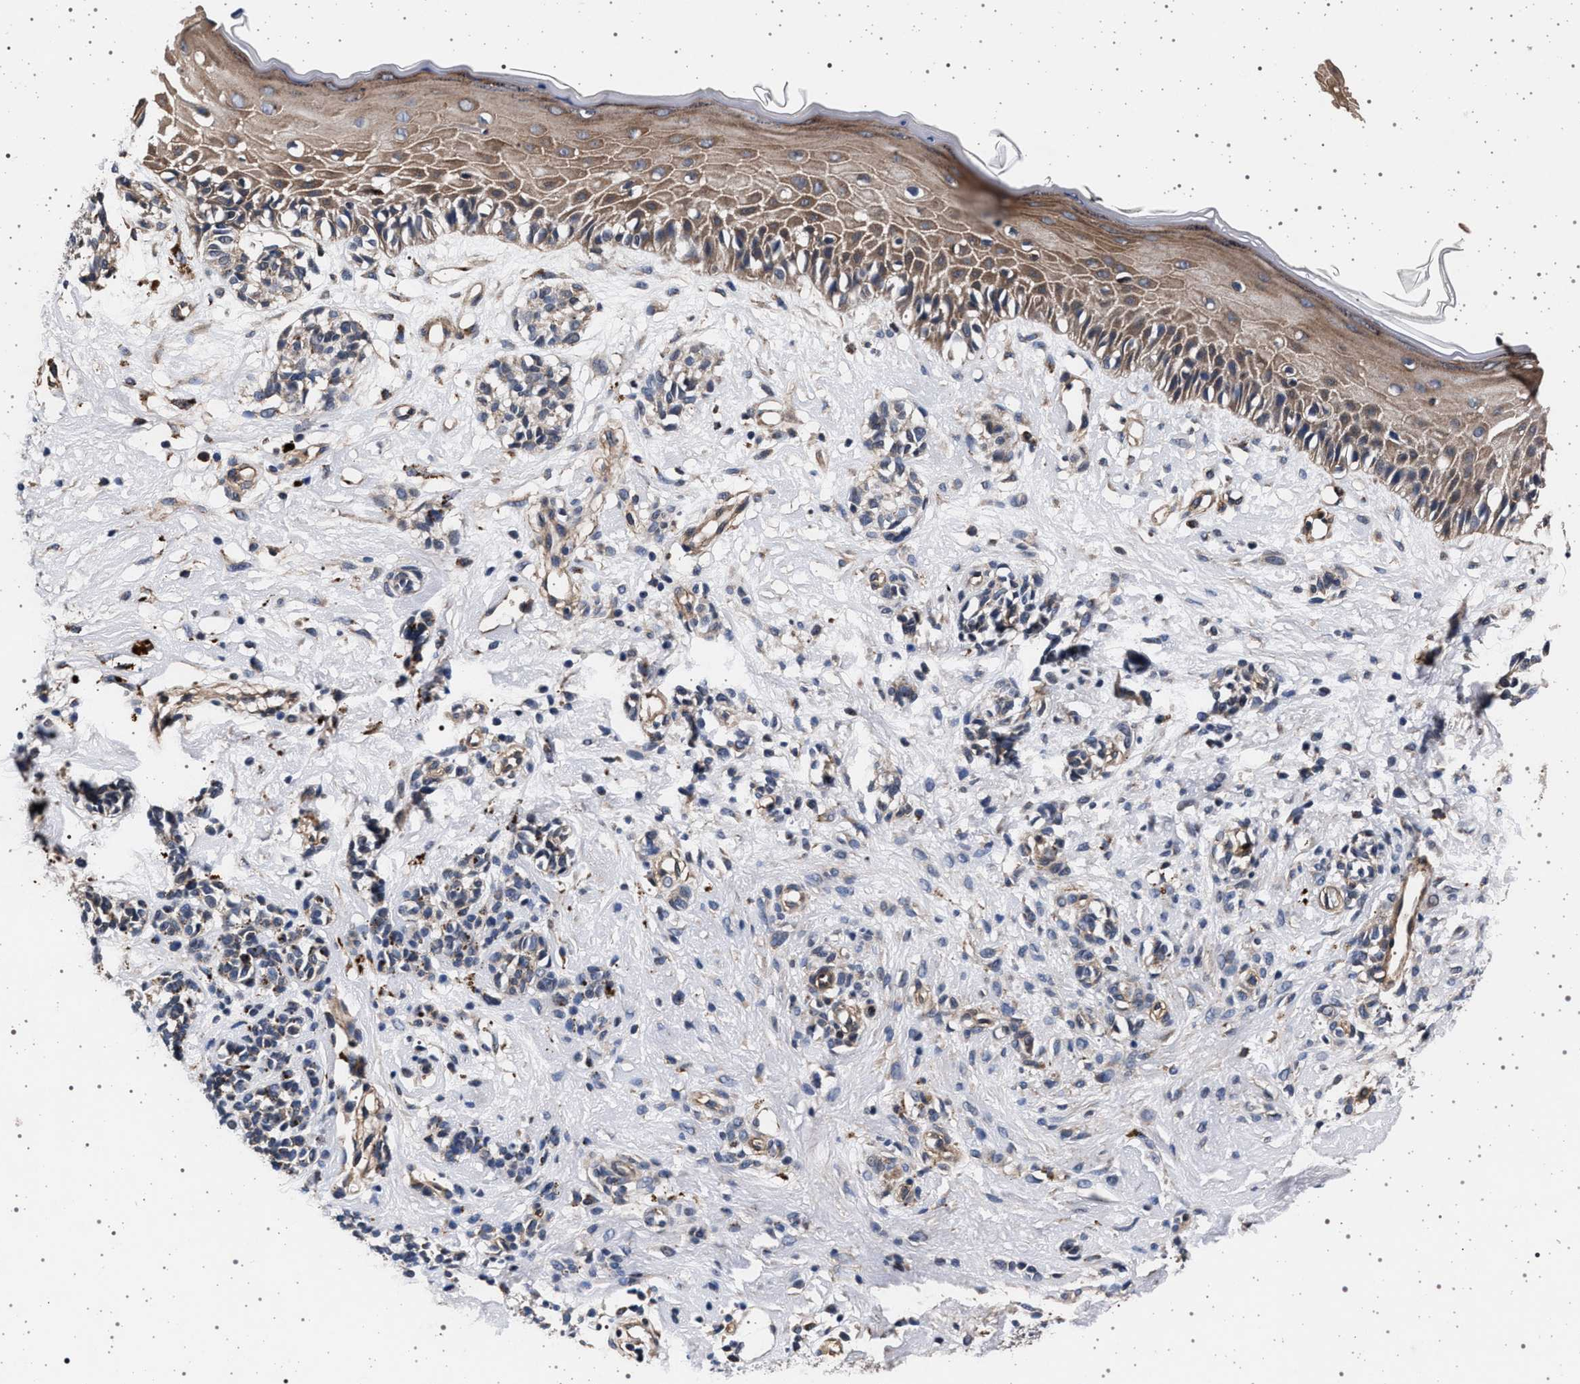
{"staining": {"intensity": "negative", "quantity": "none", "location": "none"}, "tissue": "melanoma", "cell_type": "Tumor cells", "image_type": "cancer", "snomed": [{"axis": "morphology", "description": "Malignant melanoma, NOS"}, {"axis": "topography", "description": "Skin"}], "caption": "The micrograph displays no significant staining in tumor cells of melanoma. (IHC, brightfield microscopy, high magnification).", "gene": "KCNK6", "patient": {"sex": "male", "age": 64}}